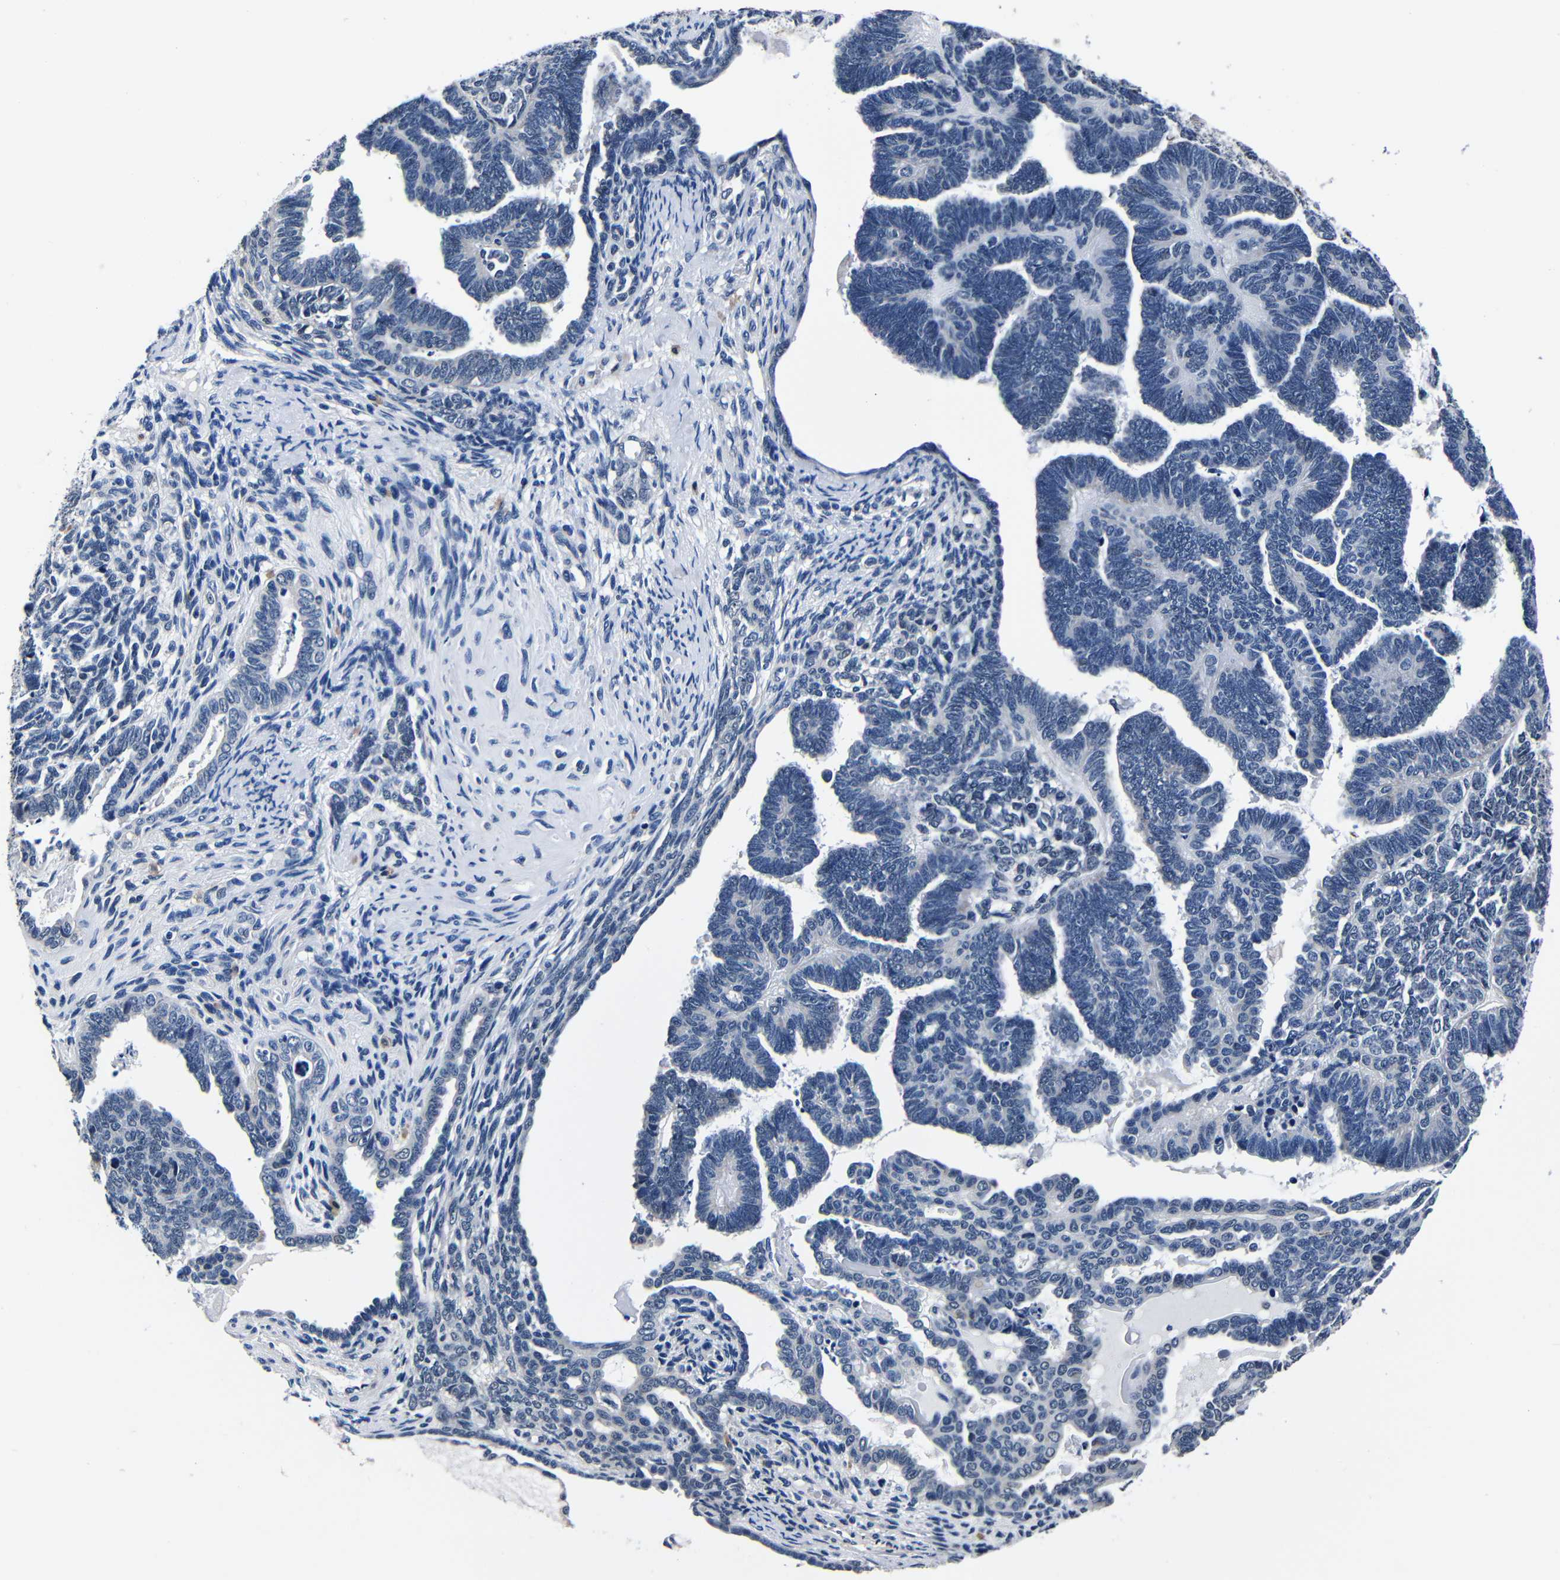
{"staining": {"intensity": "negative", "quantity": "none", "location": "none"}, "tissue": "endometrial cancer", "cell_type": "Tumor cells", "image_type": "cancer", "snomed": [{"axis": "morphology", "description": "Neoplasm, malignant, NOS"}, {"axis": "topography", "description": "Endometrium"}], "caption": "Endometrial cancer (malignant neoplasm) stained for a protein using IHC displays no expression tumor cells.", "gene": "DEPP1", "patient": {"sex": "female", "age": 74}}